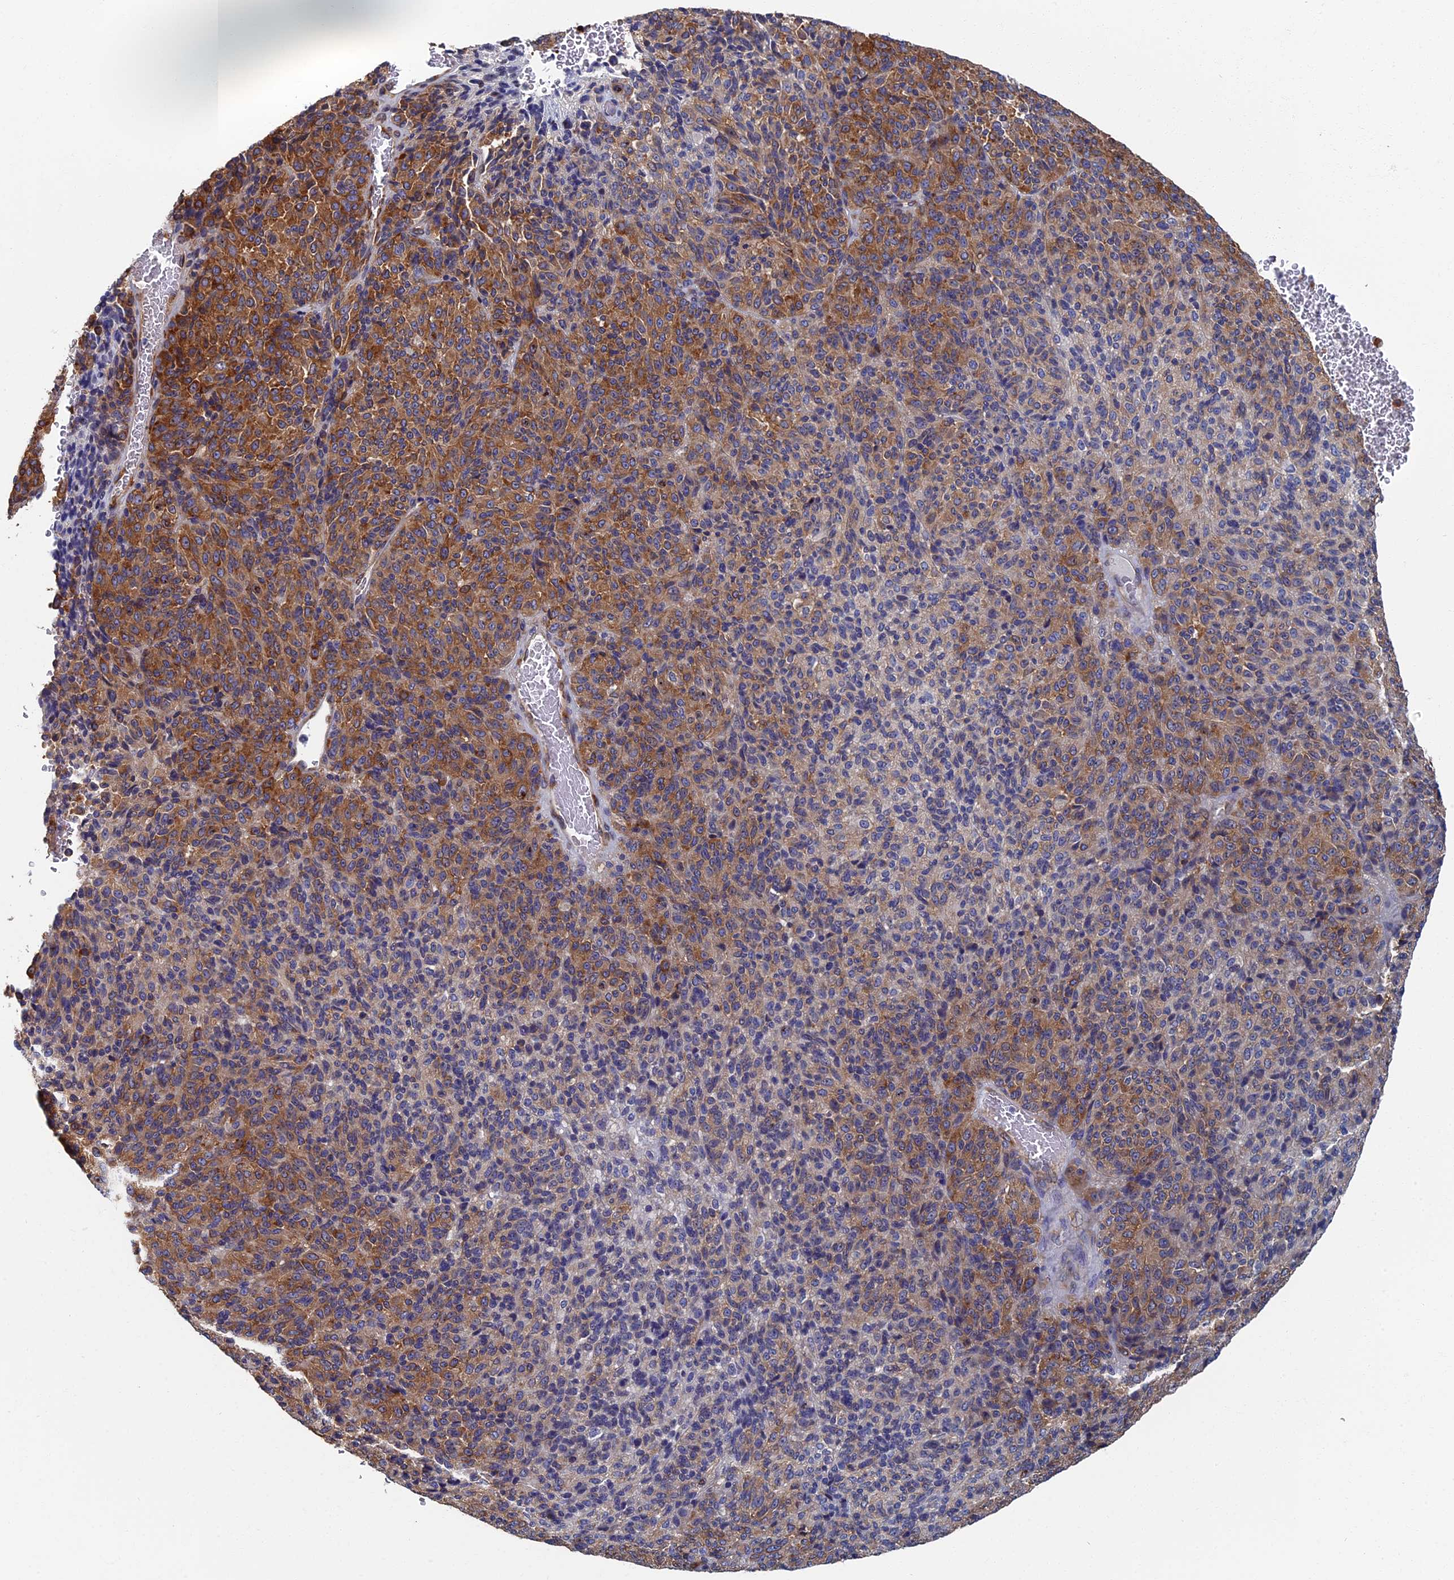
{"staining": {"intensity": "moderate", "quantity": "25%-75%", "location": "cytoplasmic/membranous"}, "tissue": "melanoma", "cell_type": "Tumor cells", "image_type": "cancer", "snomed": [{"axis": "morphology", "description": "Malignant melanoma, Metastatic site"}, {"axis": "topography", "description": "Brain"}], "caption": "Melanoma tissue shows moderate cytoplasmic/membranous expression in approximately 25%-75% of tumor cells", "gene": "YBX1", "patient": {"sex": "female", "age": 56}}